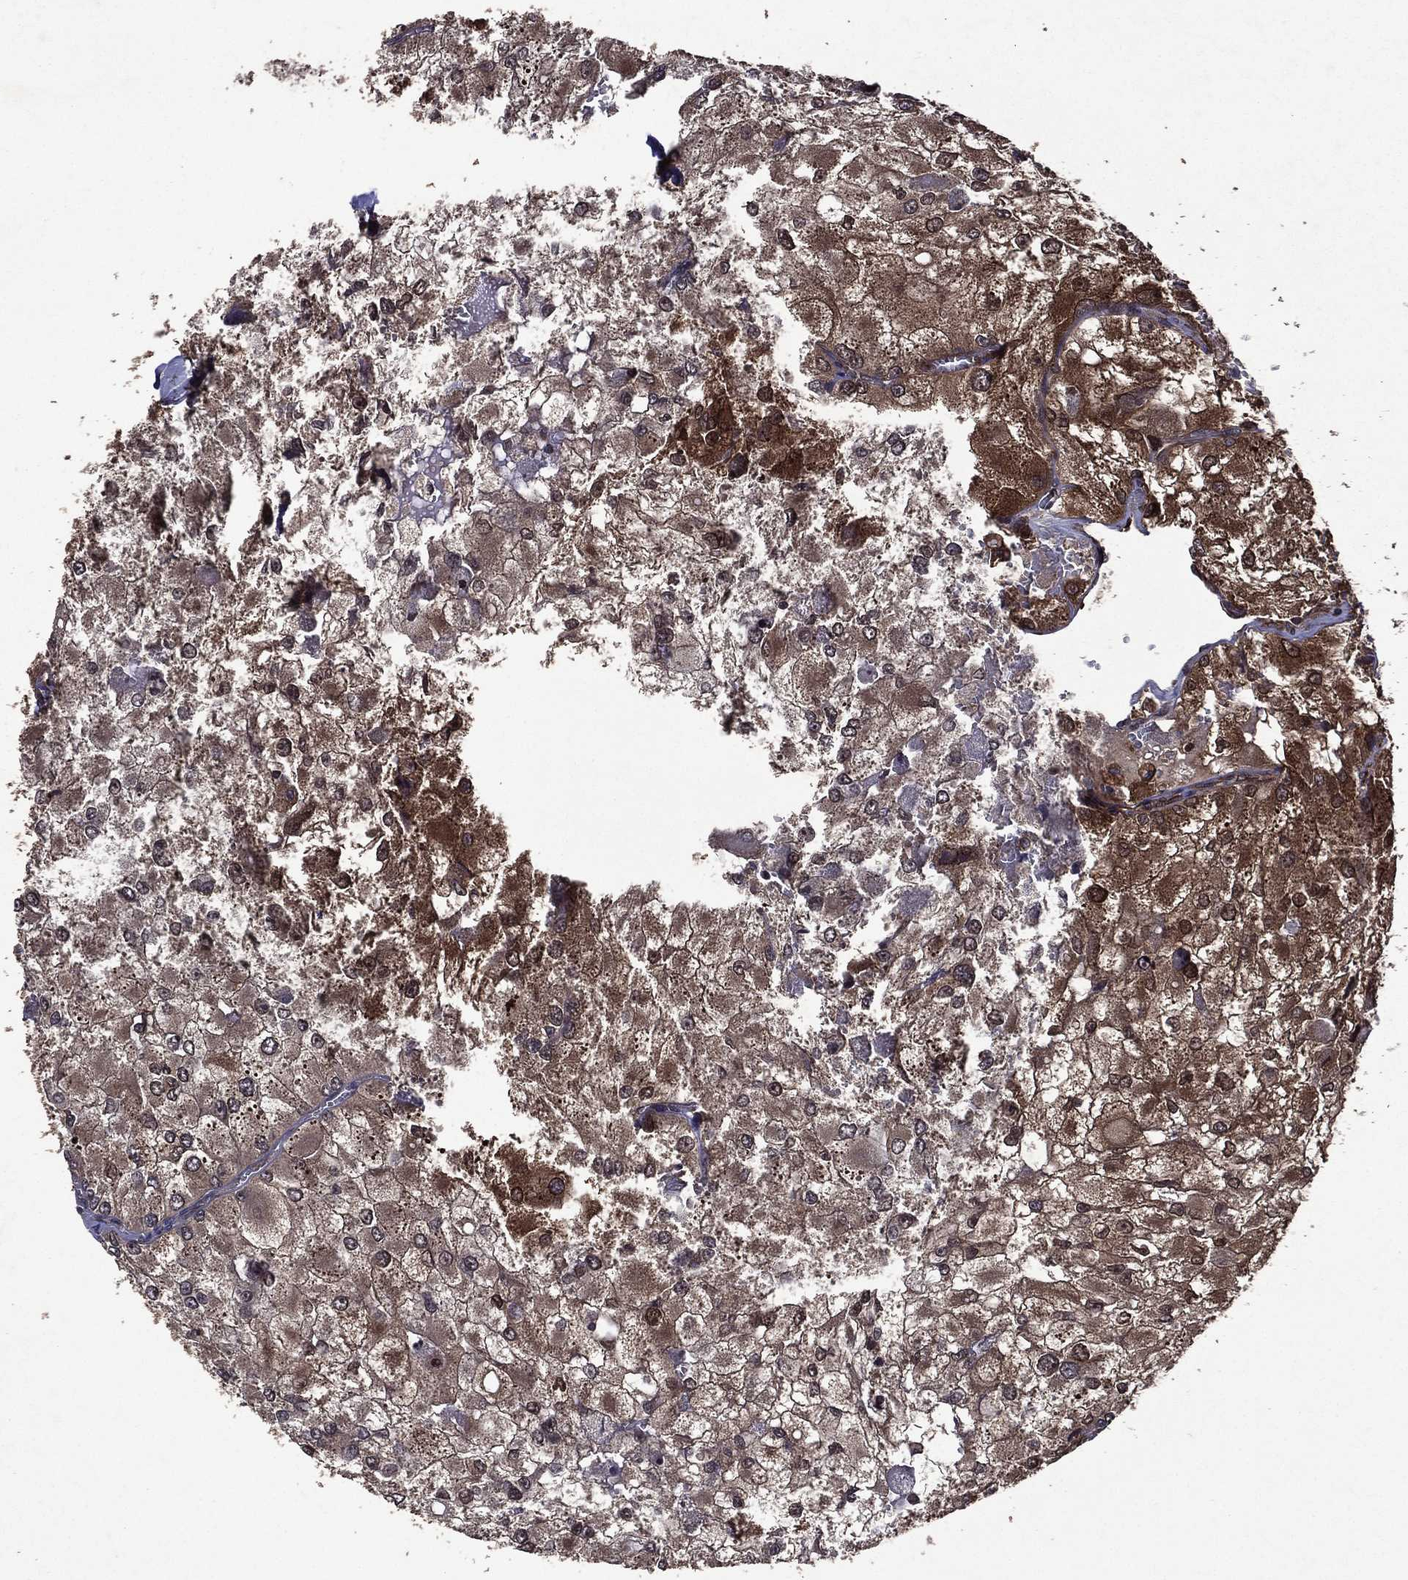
{"staining": {"intensity": "strong", "quantity": ">75%", "location": "cytoplasmic/membranous"}, "tissue": "renal cancer", "cell_type": "Tumor cells", "image_type": "cancer", "snomed": [{"axis": "morphology", "description": "Adenocarcinoma, NOS"}, {"axis": "topography", "description": "Kidney"}], "caption": "Immunohistochemistry (DAB (3,3'-diaminobenzidine)) staining of renal cancer (adenocarcinoma) shows strong cytoplasmic/membranous protein expression in about >75% of tumor cells. (Brightfield microscopy of DAB IHC at high magnification).", "gene": "EIF2B4", "patient": {"sex": "female", "age": 70}}